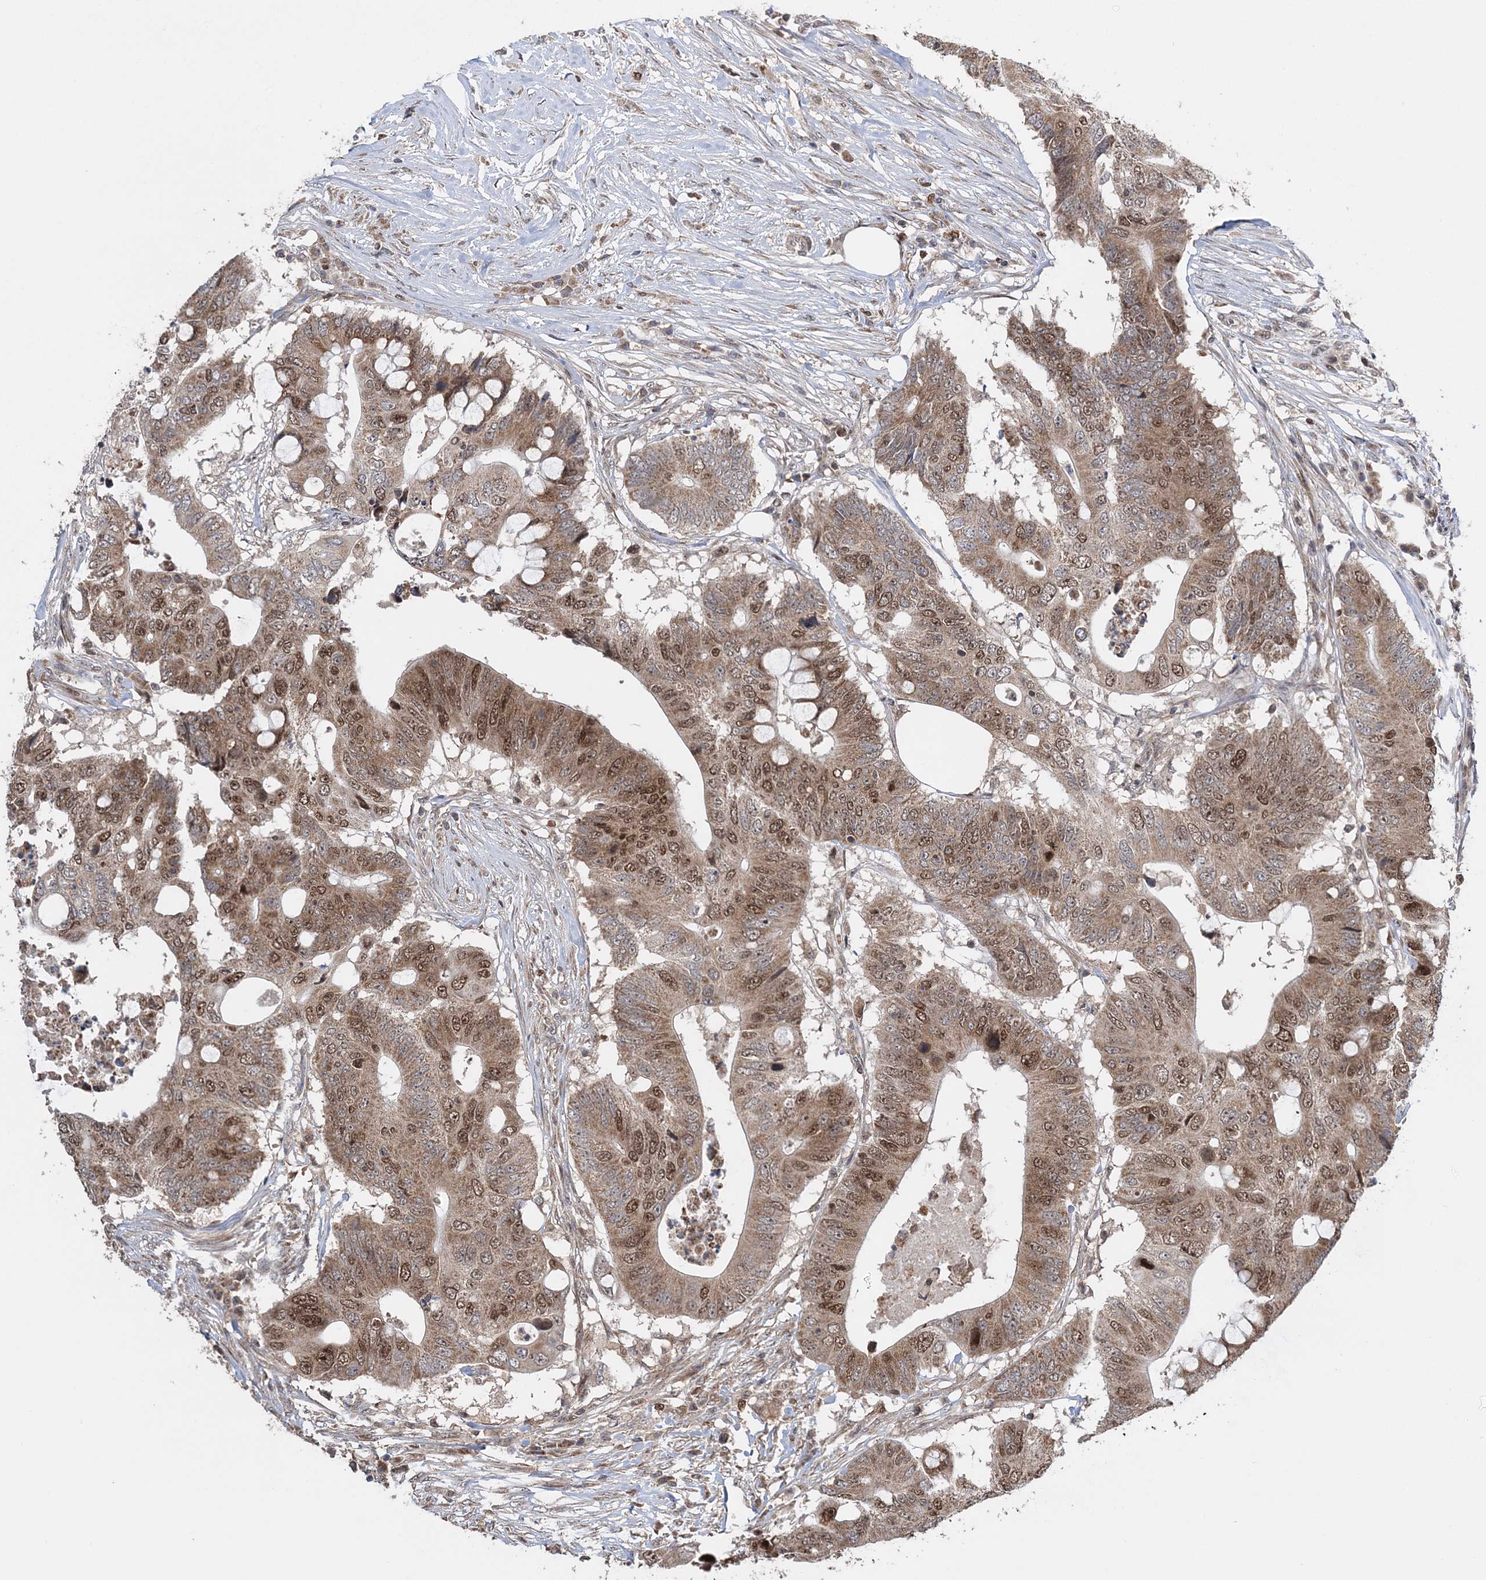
{"staining": {"intensity": "moderate", "quantity": ">75%", "location": "cytoplasmic/membranous,nuclear"}, "tissue": "colorectal cancer", "cell_type": "Tumor cells", "image_type": "cancer", "snomed": [{"axis": "morphology", "description": "Adenocarcinoma, NOS"}, {"axis": "topography", "description": "Colon"}], "caption": "Immunohistochemical staining of colorectal cancer reveals medium levels of moderate cytoplasmic/membranous and nuclear expression in approximately >75% of tumor cells.", "gene": "KIF4A", "patient": {"sex": "male", "age": 71}}